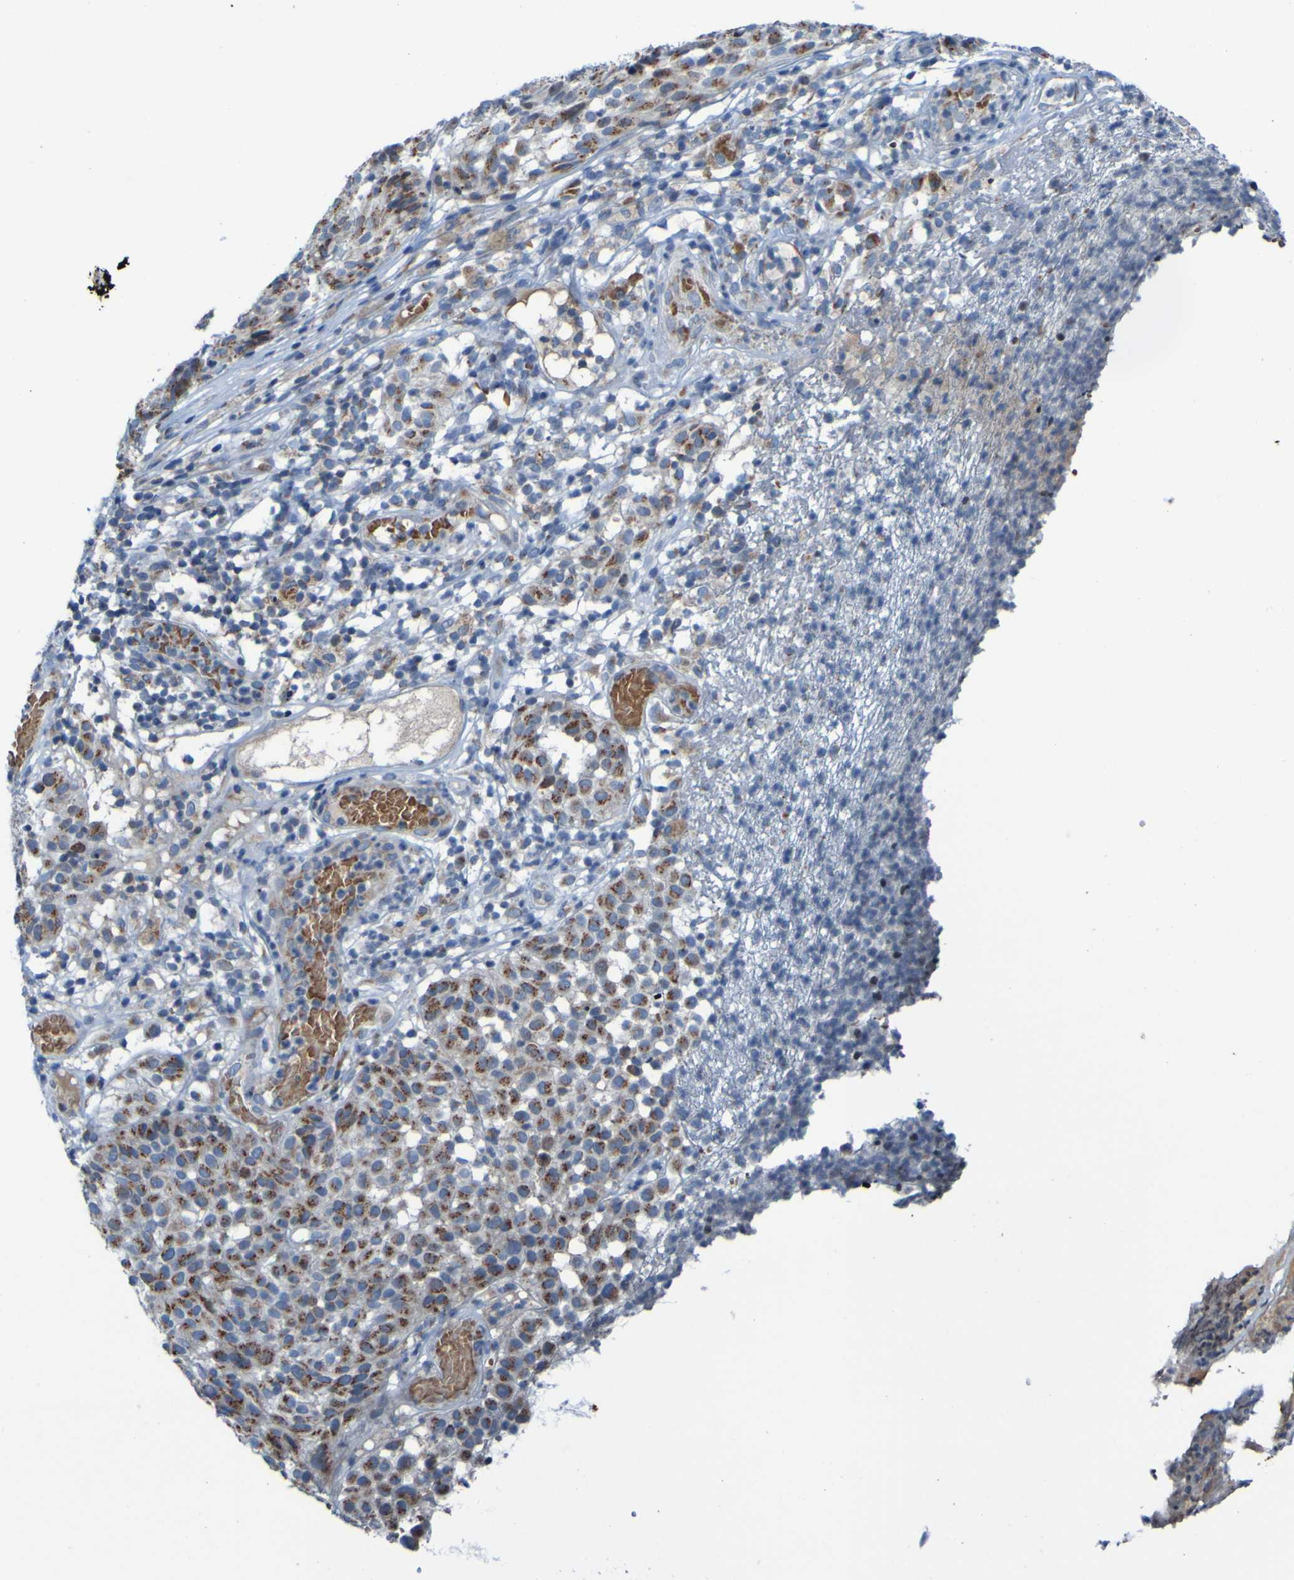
{"staining": {"intensity": "moderate", "quantity": ">75%", "location": "cytoplasmic/membranous"}, "tissue": "melanoma", "cell_type": "Tumor cells", "image_type": "cancer", "snomed": [{"axis": "morphology", "description": "Malignant melanoma, NOS"}, {"axis": "topography", "description": "Skin"}], "caption": "Immunohistochemistry staining of malignant melanoma, which displays medium levels of moderate cytoplasmic/membranous positivity in about >75% of tumor cells indicating moderate cytoplasmic/membranous protein expression. The staining was performed using DAB (brown) for protein detection and nuclei were counterstained in hematoxylin (blue).", "gene": "UNG", "patient": {"sex": "female", "age": 46}}